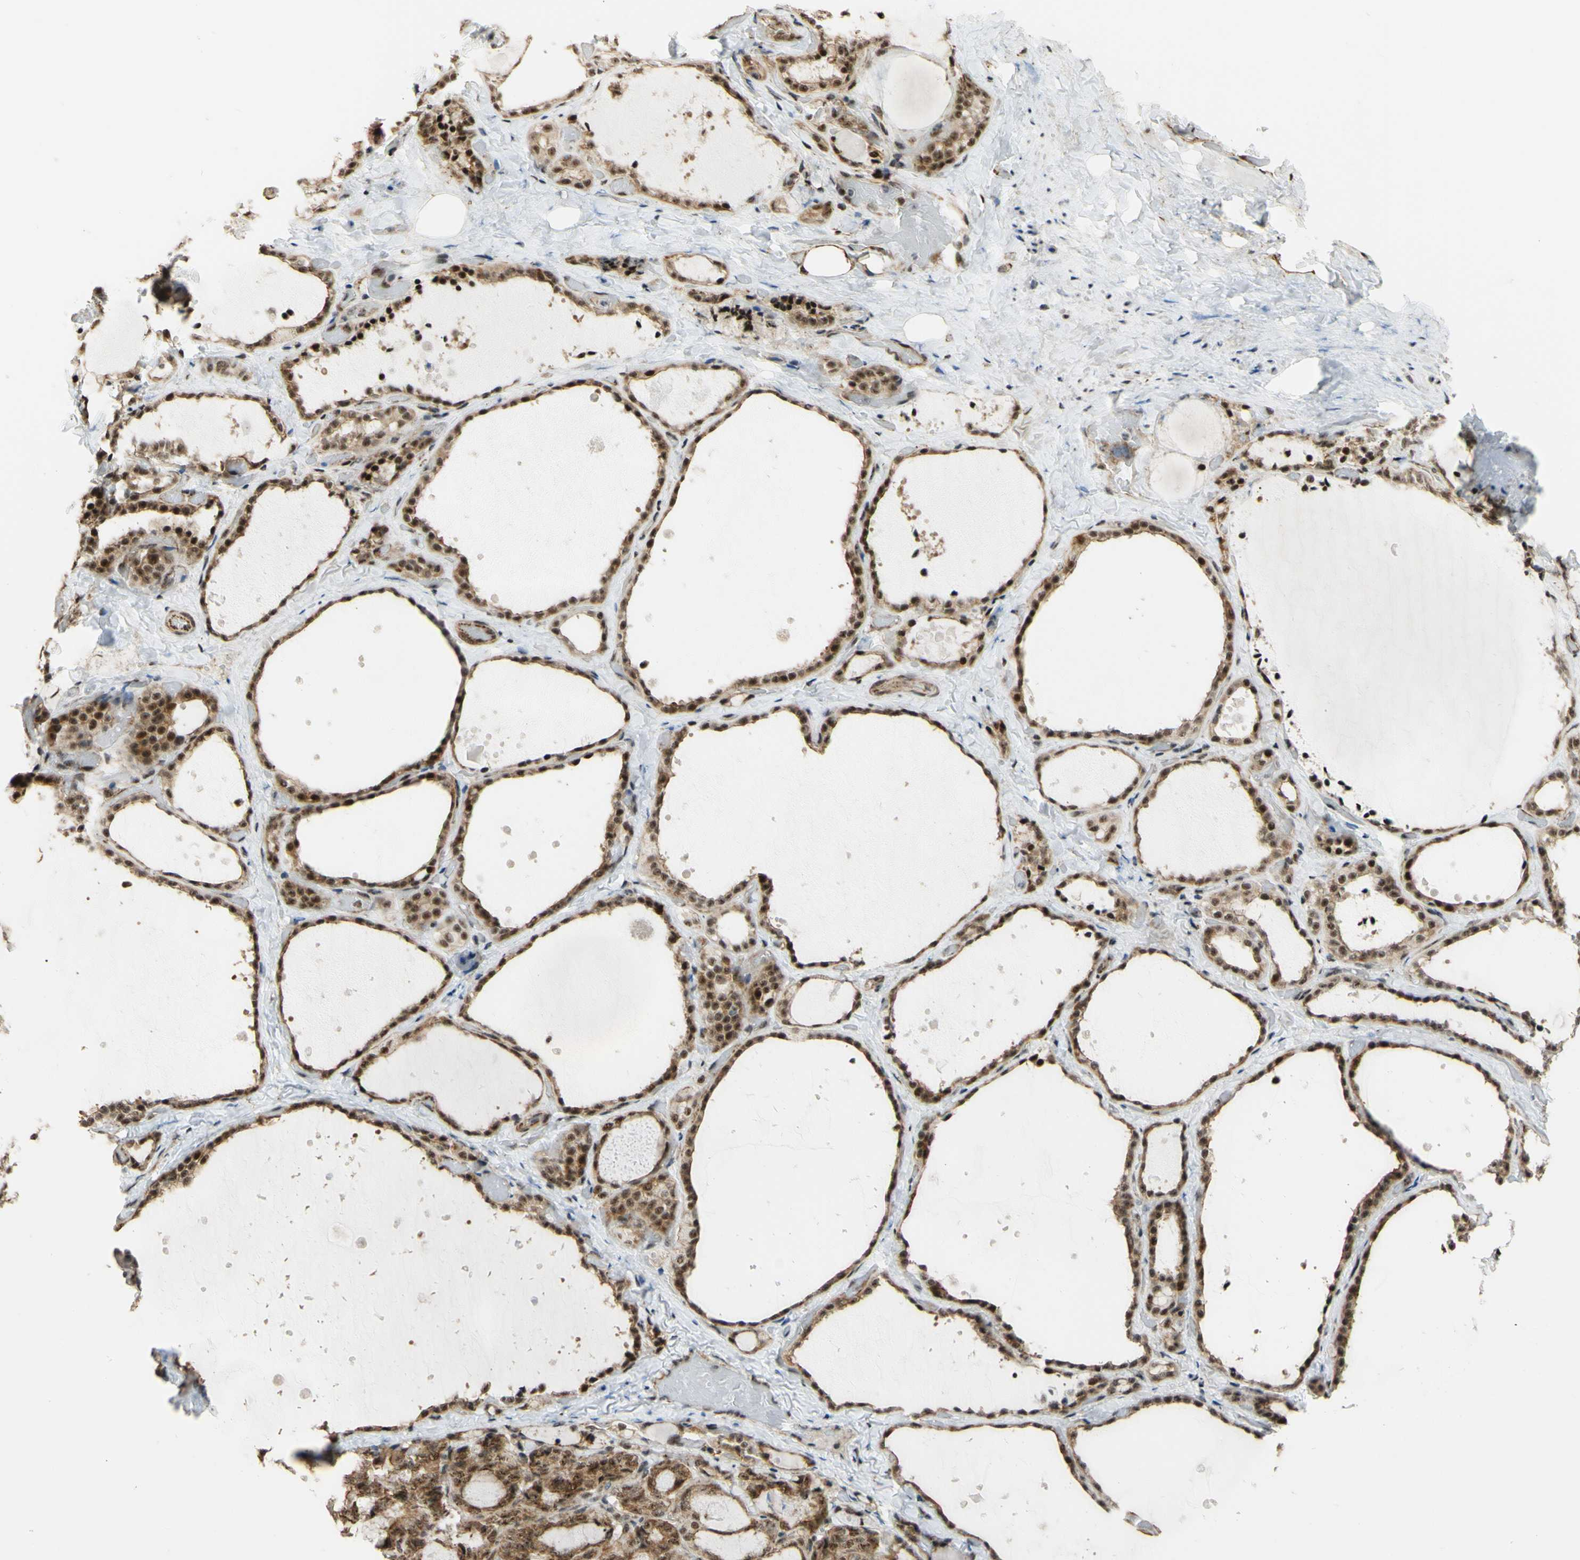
{"staining": {"intensity": "strong", "quantity": ">75%", "location": "nuclear"}, "tissue": "thyroid gland", "cell_type": "Glandular cells", "image_type": "normal", "snomed": [{"axis": "morphology", "description": "Normal tissue, NOS"}, {"axis": "topography", "description": "Thyroid gland"}], "caption": "High-power microscopy captured an immunohistochemistry (IHC) image of unremarkable thyroid gland, revealing strong nuclear positivity in about >75% of glandular cells.", "gene": "SAP18", "patient": {"sex": "female", "age": 44}}